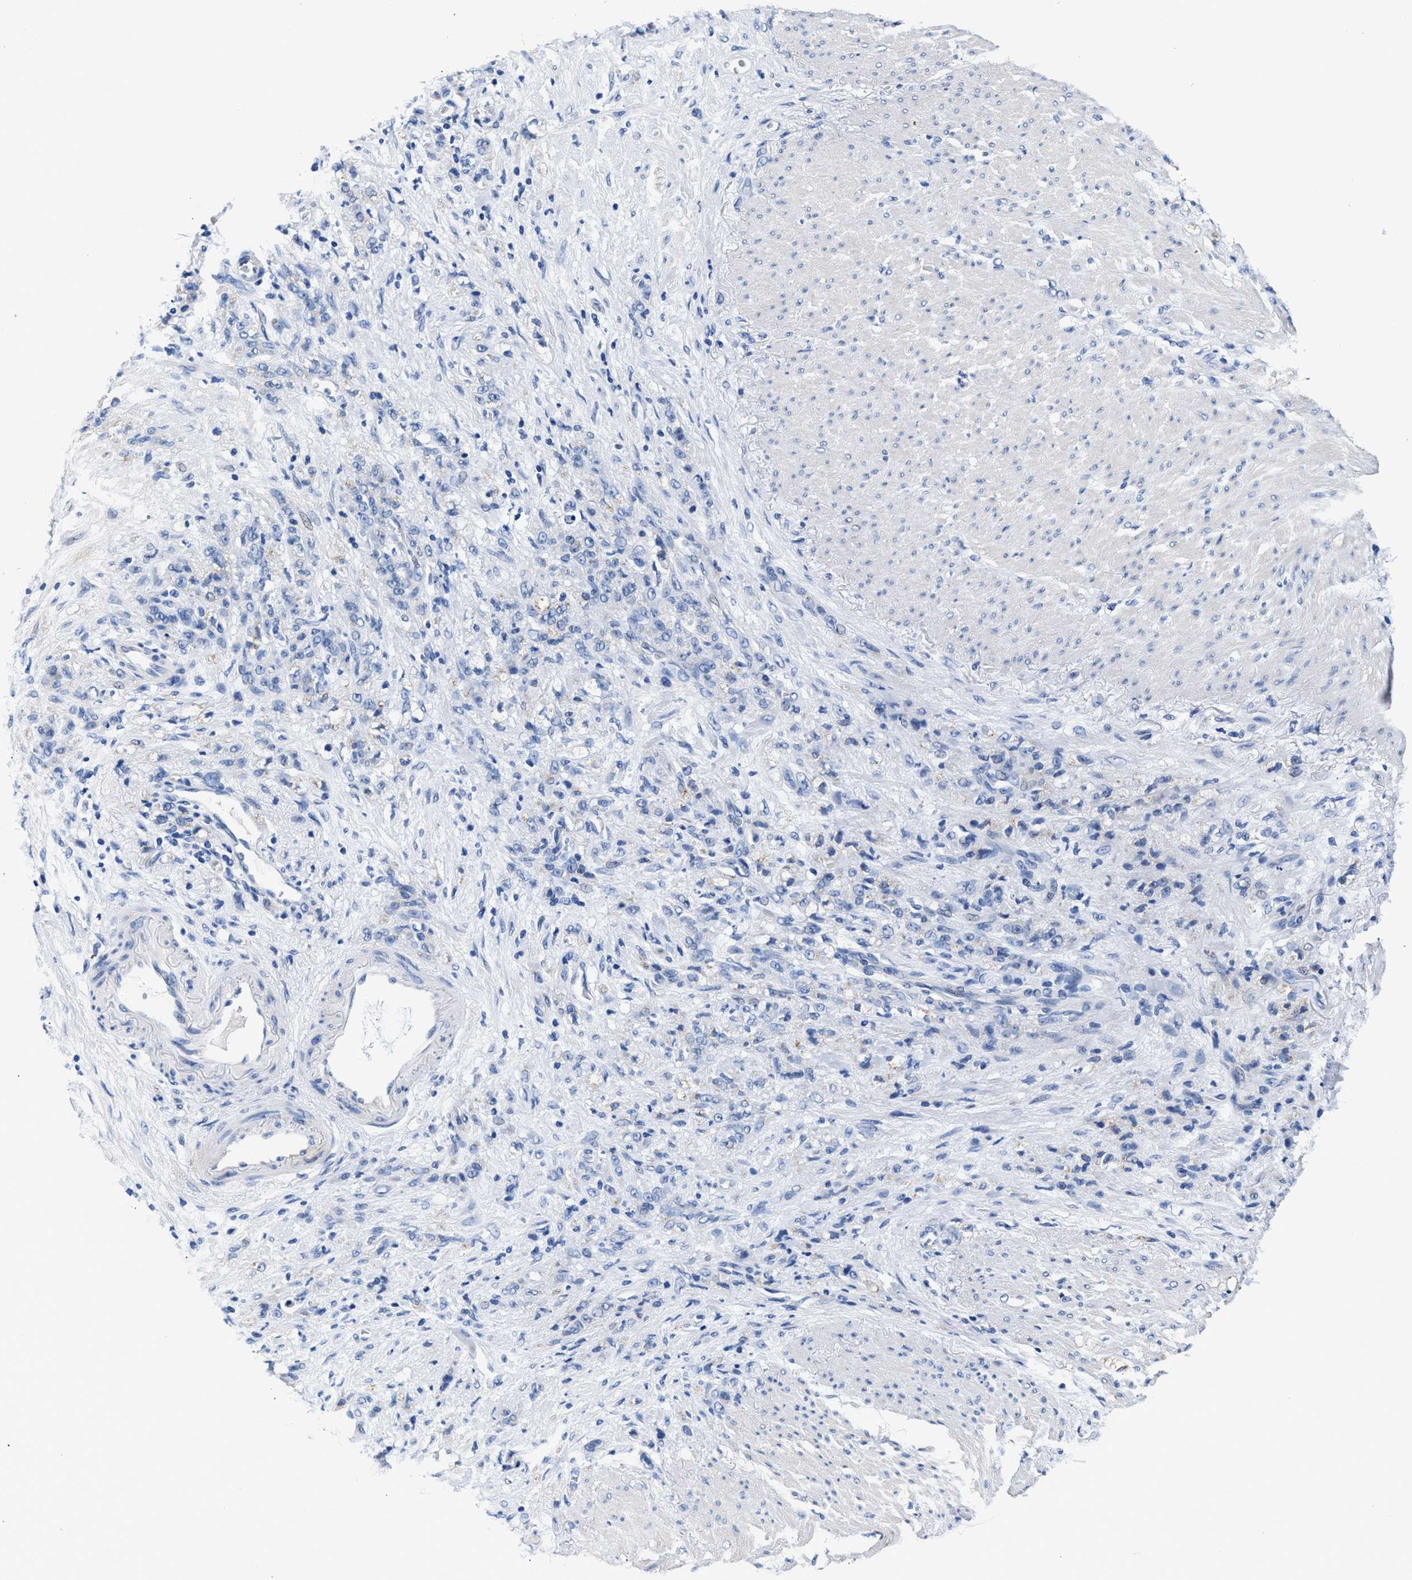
{"staining": {"intensity": "negative", "quantity": "none", "location": "none"}, "tissue": "stomach cancer", "cell_type": "Tumor cells", "image_type": "cancer", "snomed": [{"axis": "morphology", "description": "Adenocarcinoma, NOS"}, {"axis": "topography", "description": "Stomach"}], "caption": "This is an immunohistochemistry (IHC) micrograph of human stomach cancer (adenocarcinoma). There is no positivity in tumor cells.", "gene": "GSTM1", "patient": {"sex": "male", "age": 82}}